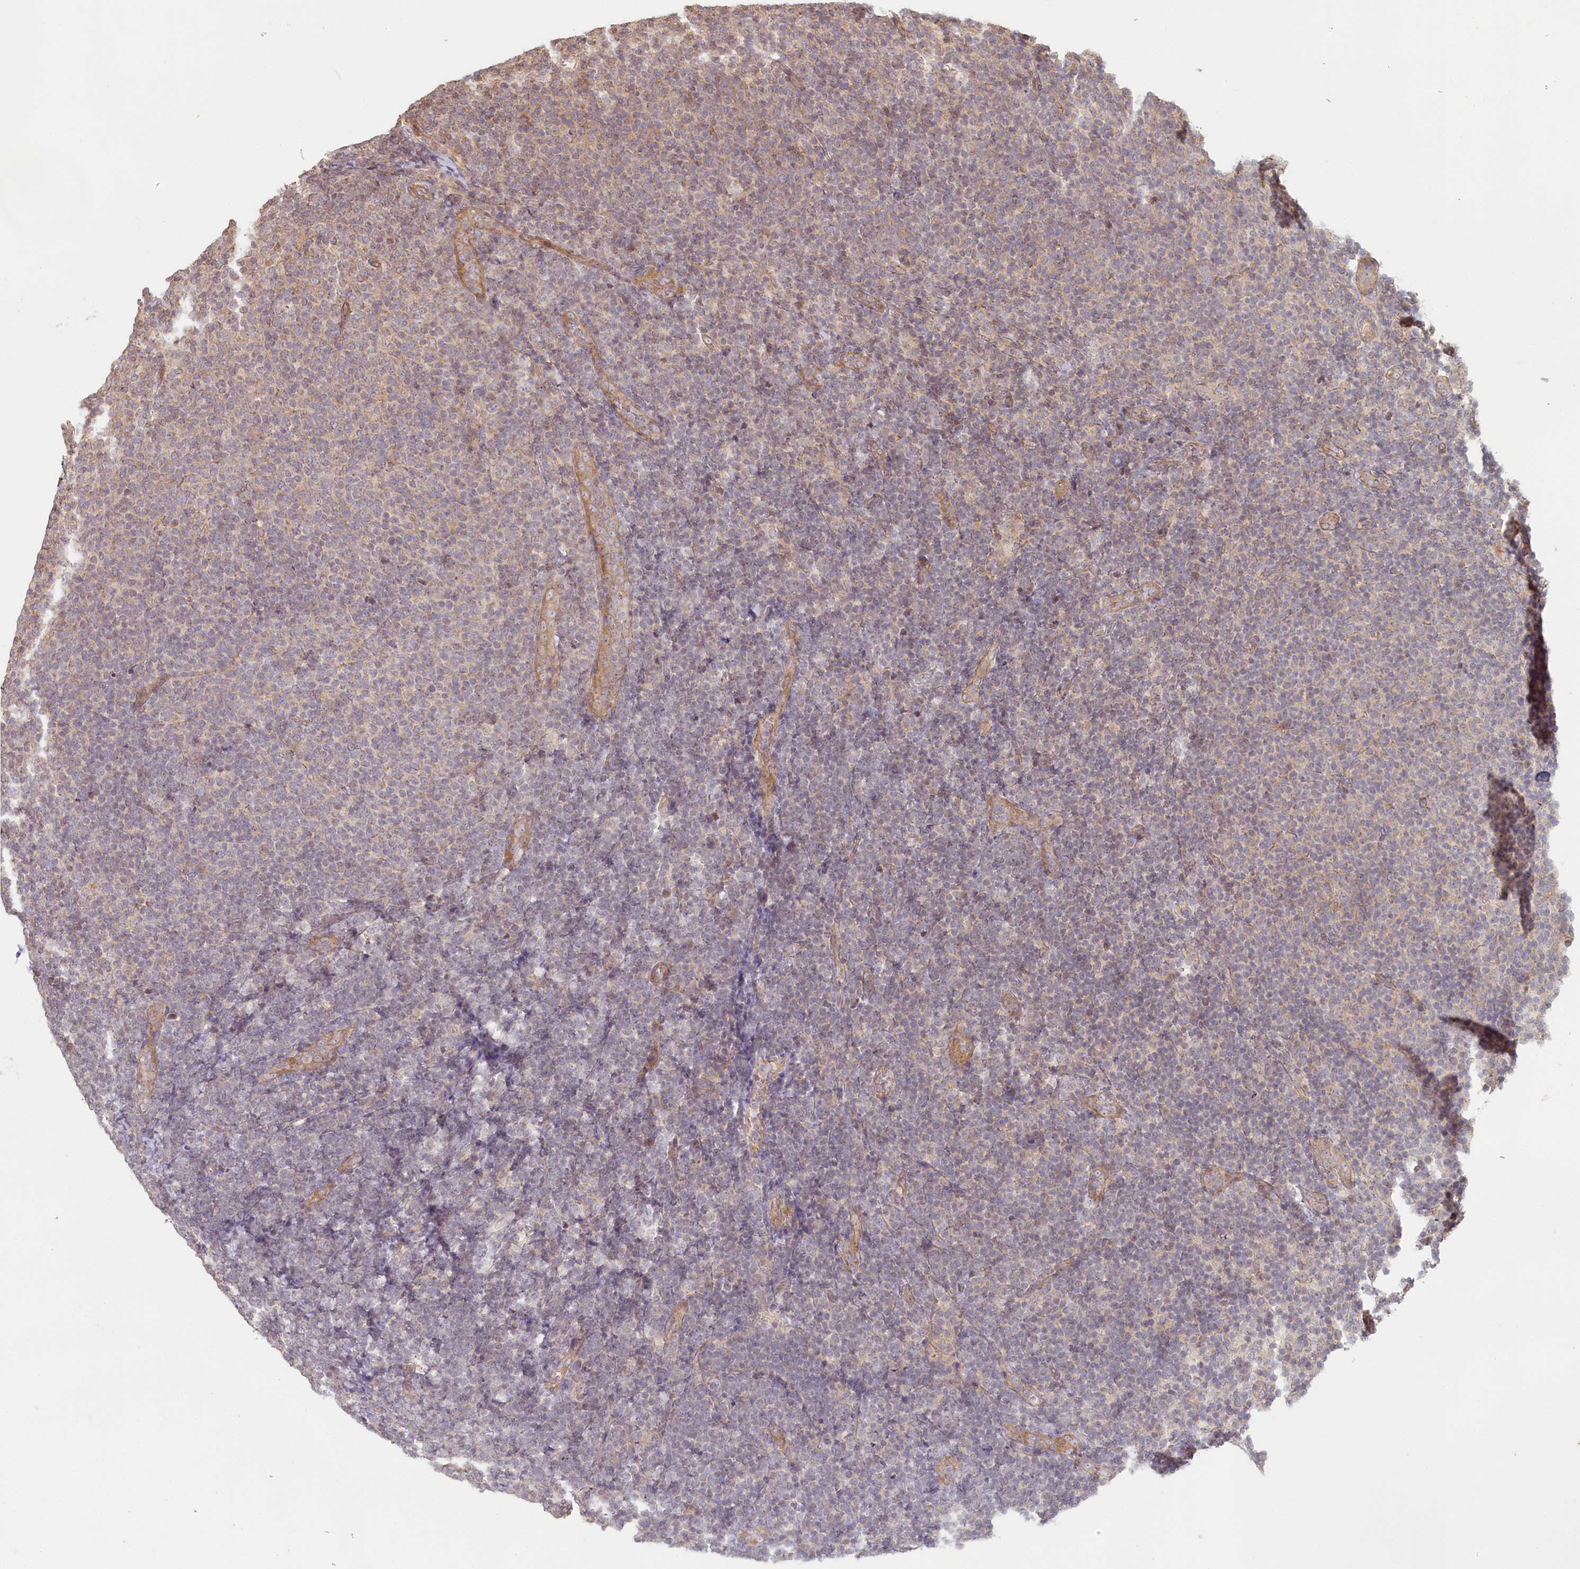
{"staining": {"intensity": "weak", "quantity": "<25%", "location": "cytoplasmic/membranous"}, "tissue": "lymphoma", "cell_type": "Tumor cells", "image_type": "cancer", "snomed": [{"axis": "morphology", "description": "Malignant lymphoma, non-Hodgkin's type, Low grade"}, {"axis": "topography", "description": "Lymph node"}], "caption": "Lymphoma was stained to show a protein in brown. There is no significant positivity in tumor cells.", "gene": "TCHP", "patient": {"sex": "male", "age": 66}}